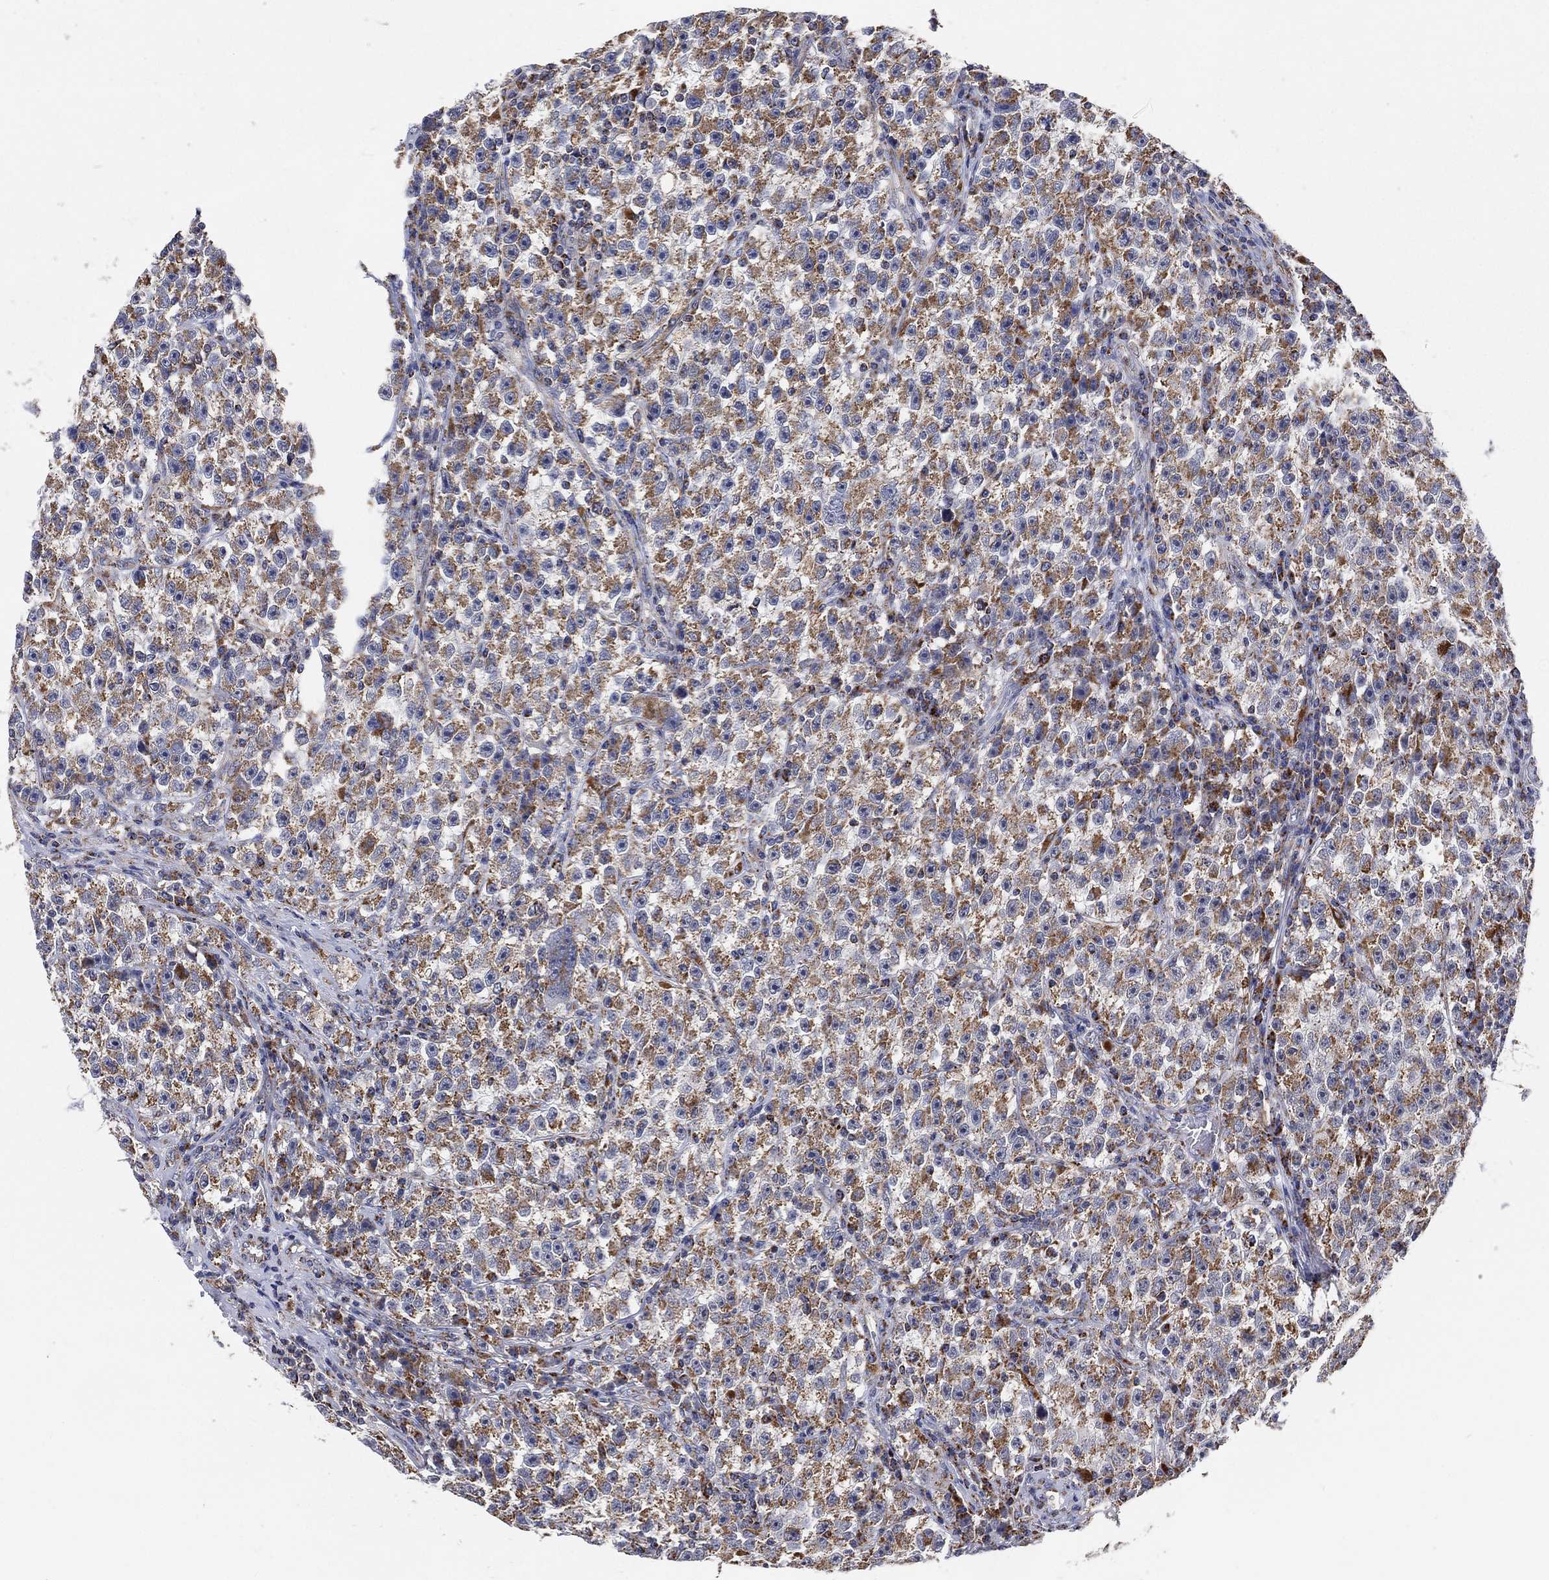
{"staining": {"intensity": "moderate", "quantity": "25%-75%", "location": "cytoplasmic/membranous"}, "tissue": "testis cancer", "cell_type": "Tumor cells", "image_type": "cancer", "snomed": [{"axis": "morphology", "description": "Seminoma, NOS"}, {"axis": "topography", "description": "Testis"}], "caption": "The histopathology image displays staining of testis cancer (seminoma), revealing moderate cytoplasmic/membranous protein staining (brown color) within tumor cells.", "gene": "GCAT", "patient": {"sex": "male", "age": 22}}